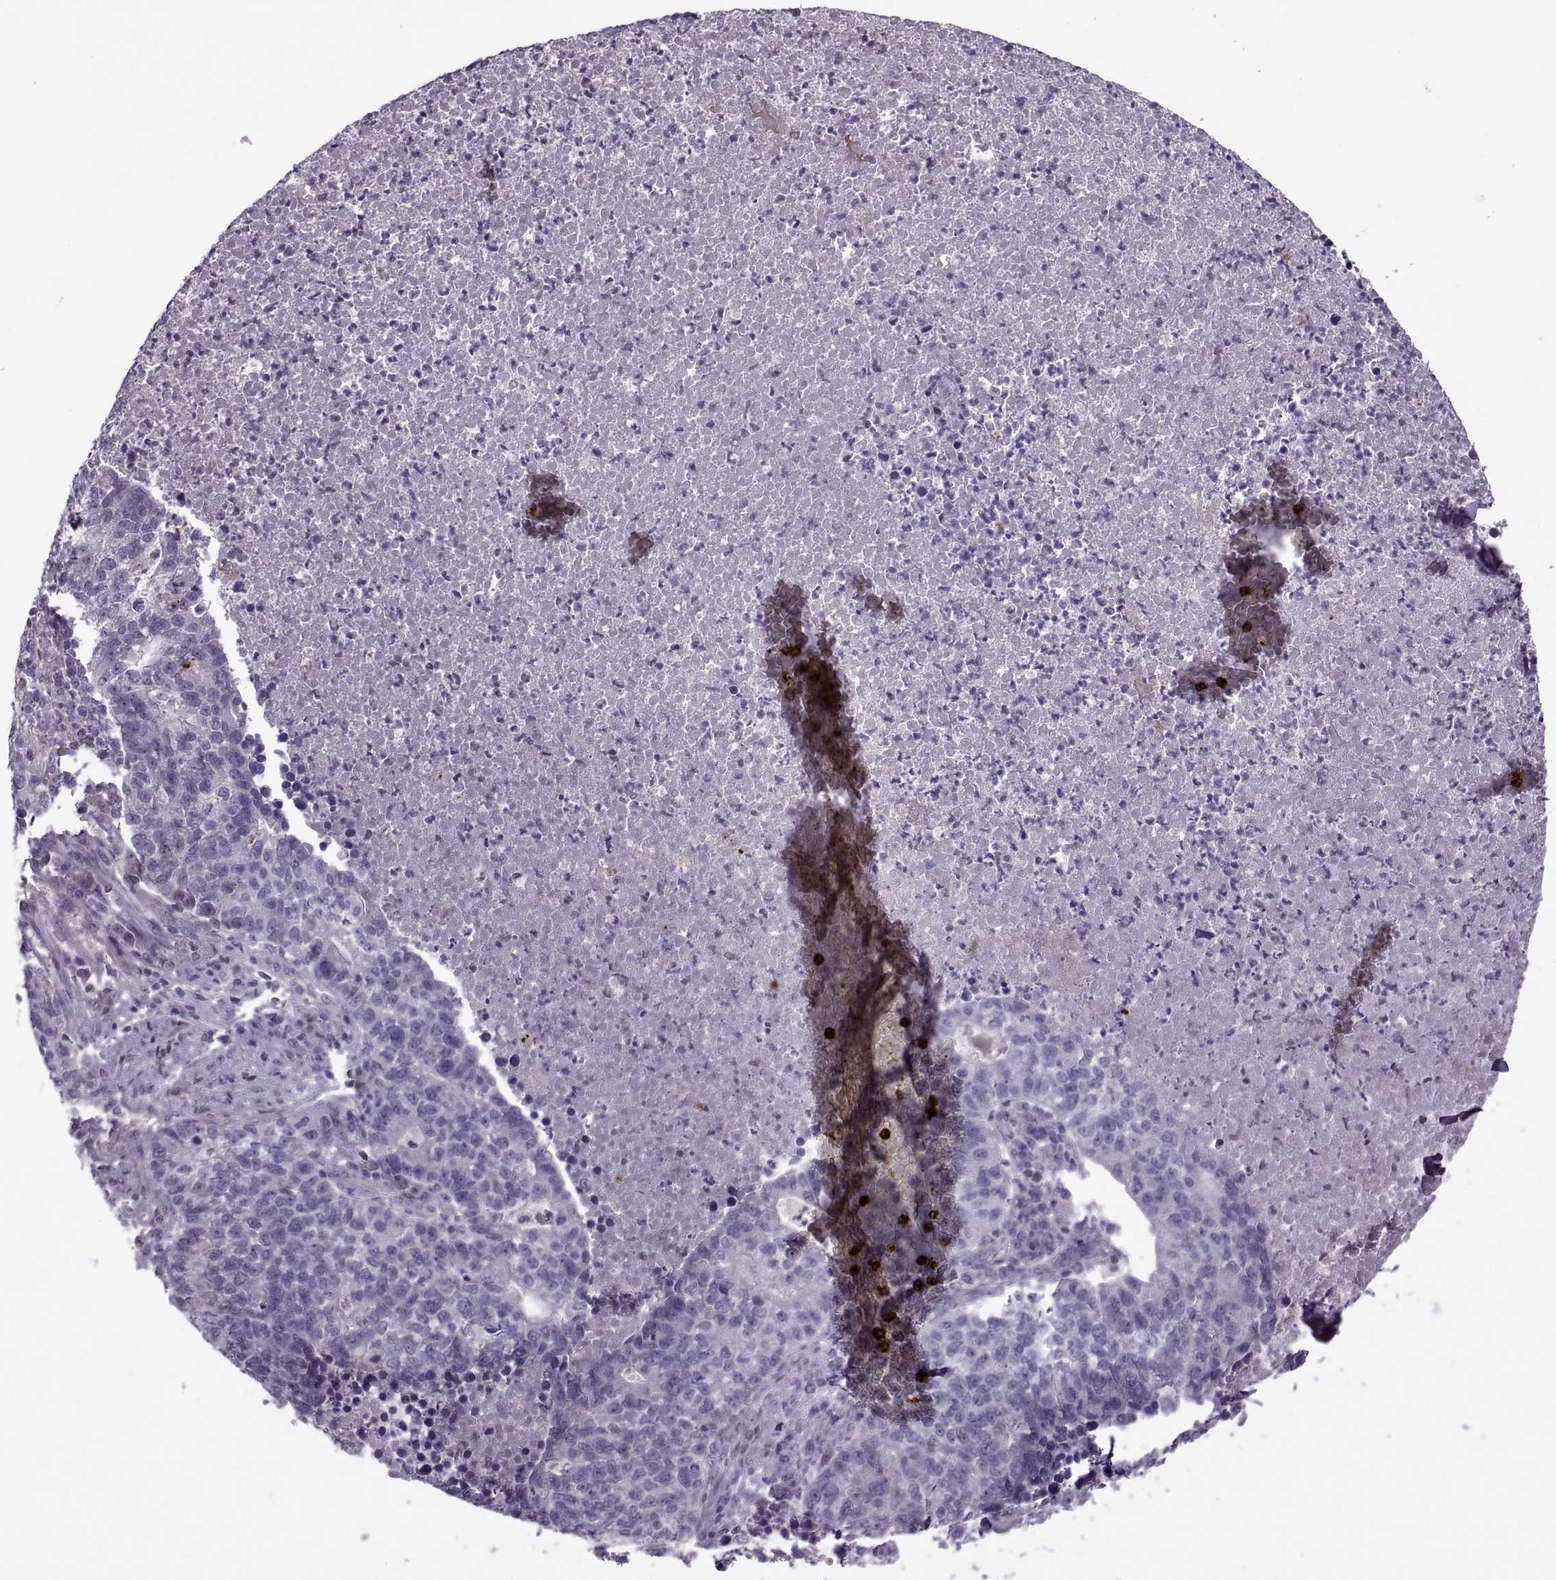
{"staining": {"intensity": "negative", "quantity": "none", "location": "none"}, "tissue": "lung cancer", "cell_type": "Tumor cells", "image_type": "cancer", "snomed": [{"axis": "morphology", "description": "Adenocarcinoma, NOS"}, {"axis": "topography", "description": "Lung"}], "caption": "Immunohistochemistry photomicrograph of neoplastic tissue: lung cancer (adenocarcinoma) stained with DAB exhibits no significant protein expression in tumor cells.", "gene": "ODF3", "patient": {"sex": "male", "age": 57}}